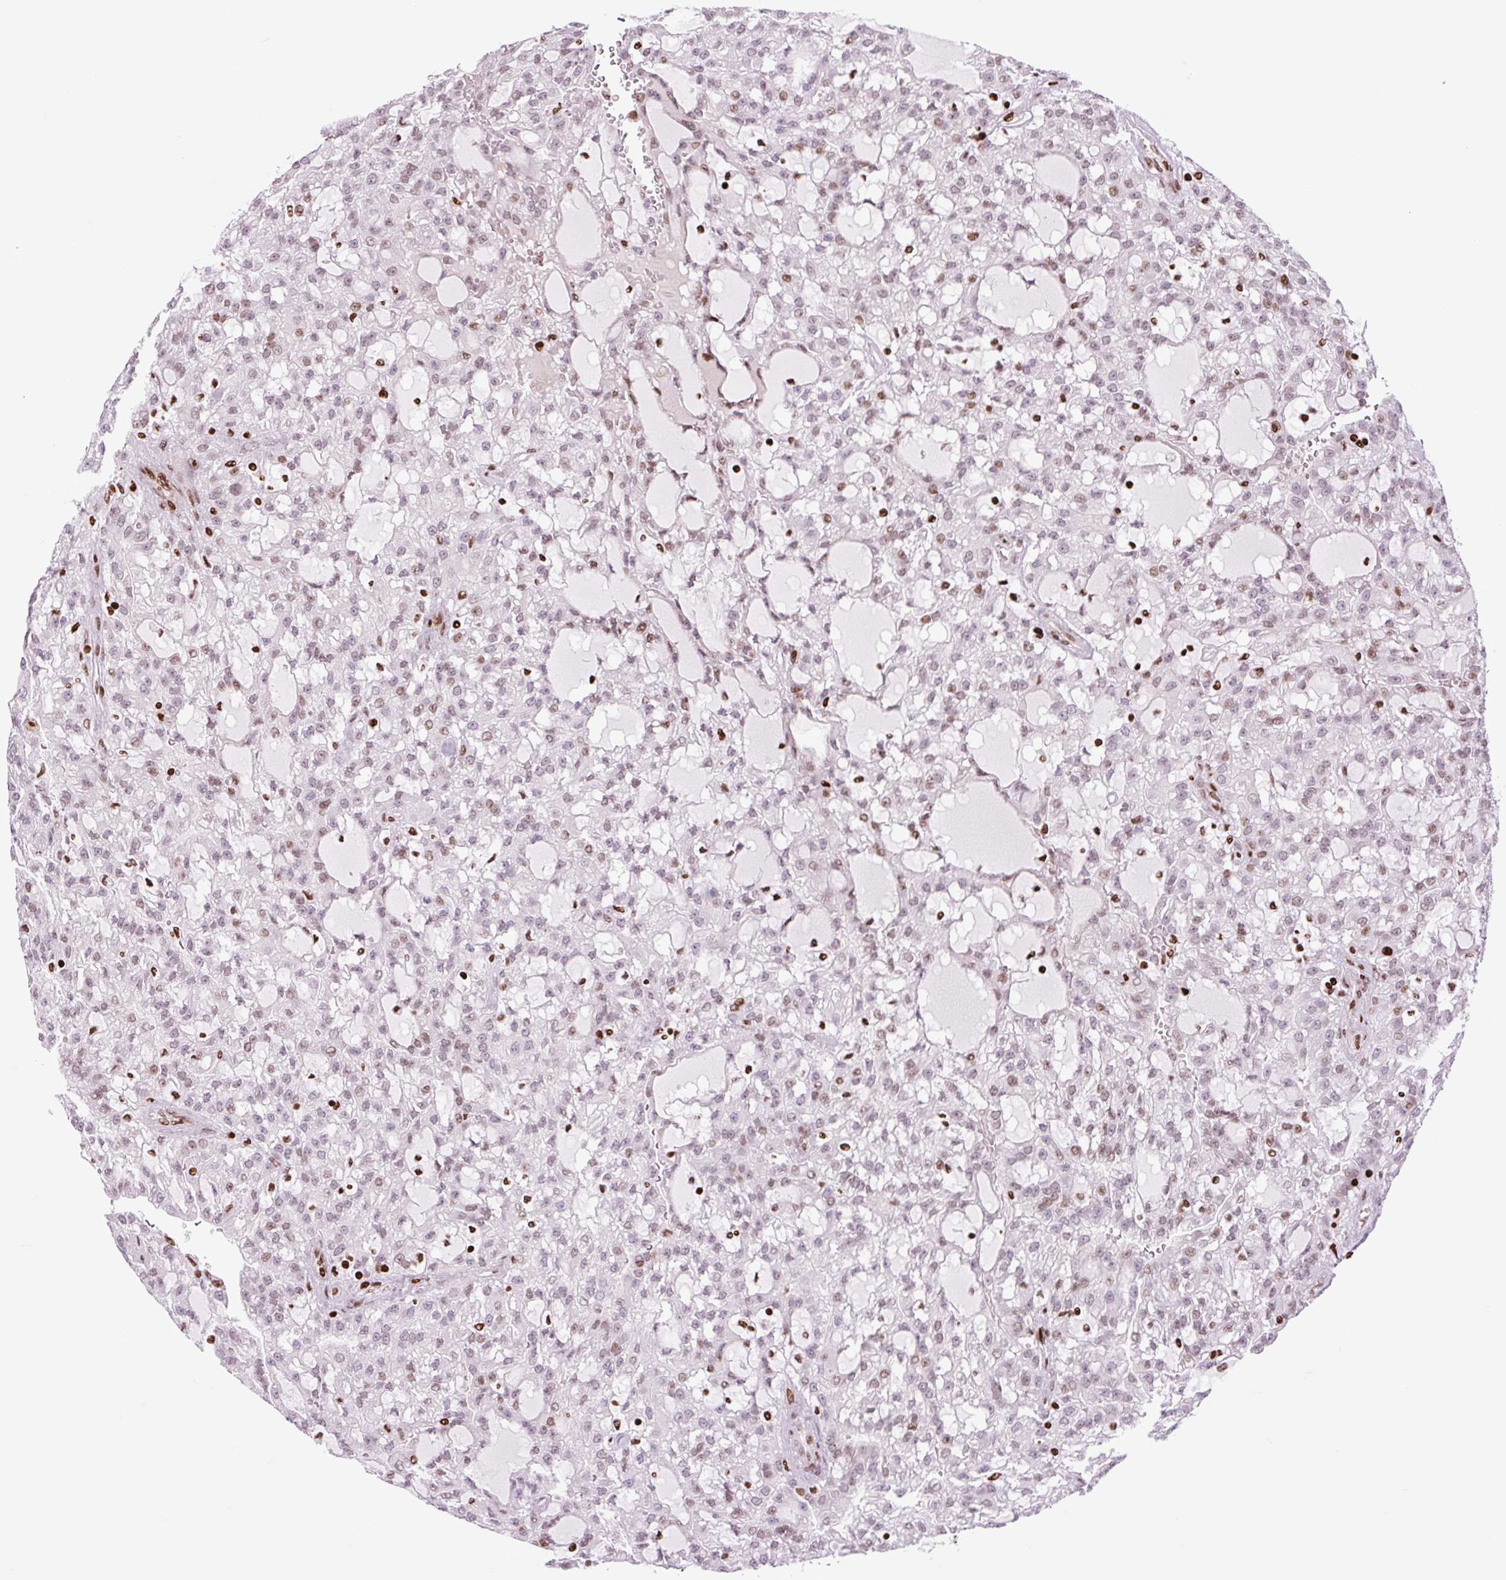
{"staining": {"intensity": "weak", "quantity": "25%-75%", "location": "nuclear"}, "tissue": "renal cancer", "cell_type": "Tumor cells", "image_type": "cancer", "snomed": [{"axis": "morphology", "description": "Adenocarcinoma, NOS"}, {"axis": "topography", "description": "Kidney"}], "caption": "Human renal cancer (adenocarcinoma) stained with a brown dye exhibits weak nuclear positive positivity in about 25%-75% of tumor cells.", "gene": "H1-3", "patient": {"sex": "male", "age": 63}}